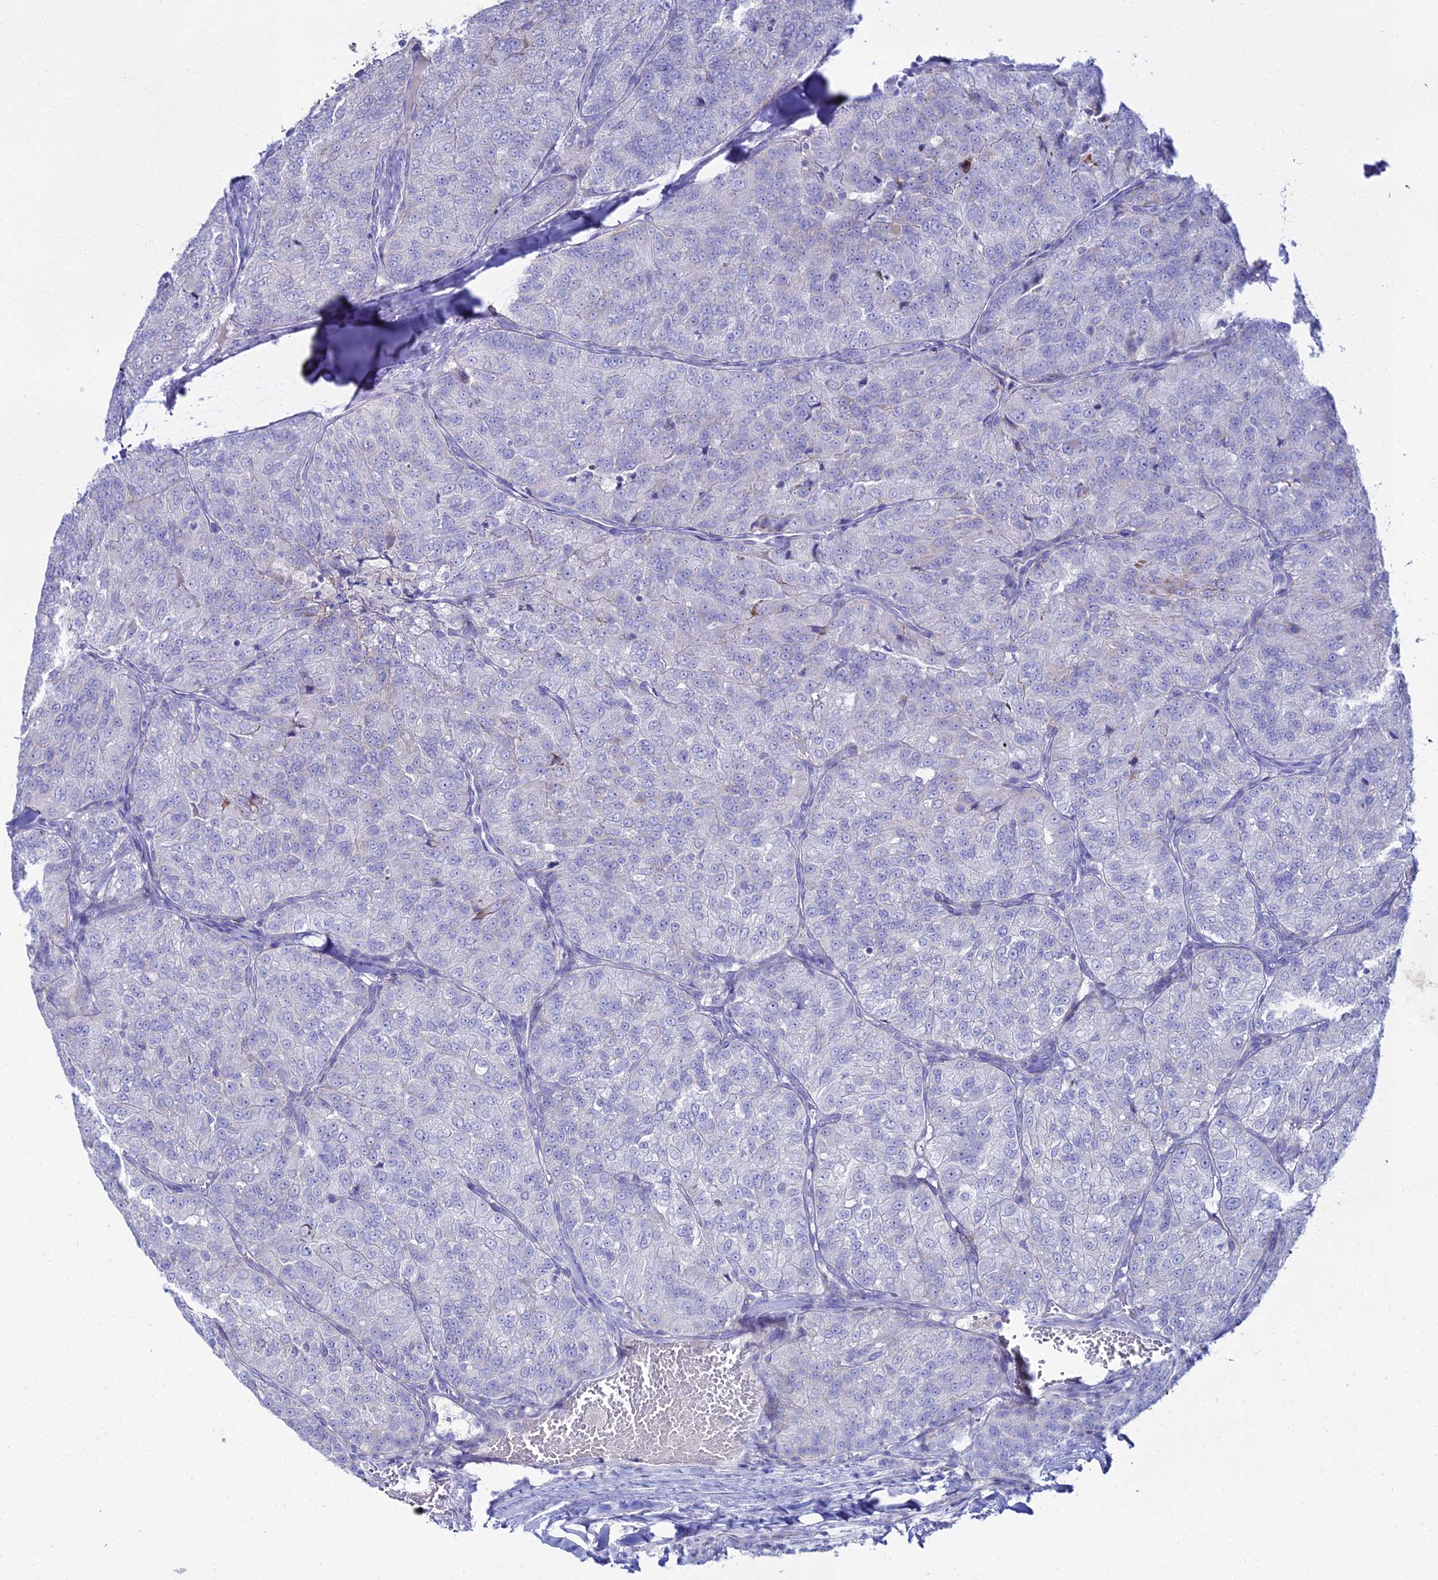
{"staining": {"intensity": "negative", "quantity": "none", "location": "none"}, "tissue": "renal cancer", "cell_type": "Tumor cells", "image_type": "cancer", "snomed": [{"axis": "morphology", "description": "Adenocarcinoma, NOS"}, {"axis": "topography", "description": "Kidney"}], "caption": "This is an IHC photomicrograph of human renal cancer (adenocarcinoma). There is no staining in tumor cells.", "gene": "DHX34", "patient": {"sex": "female", "age": 63}}